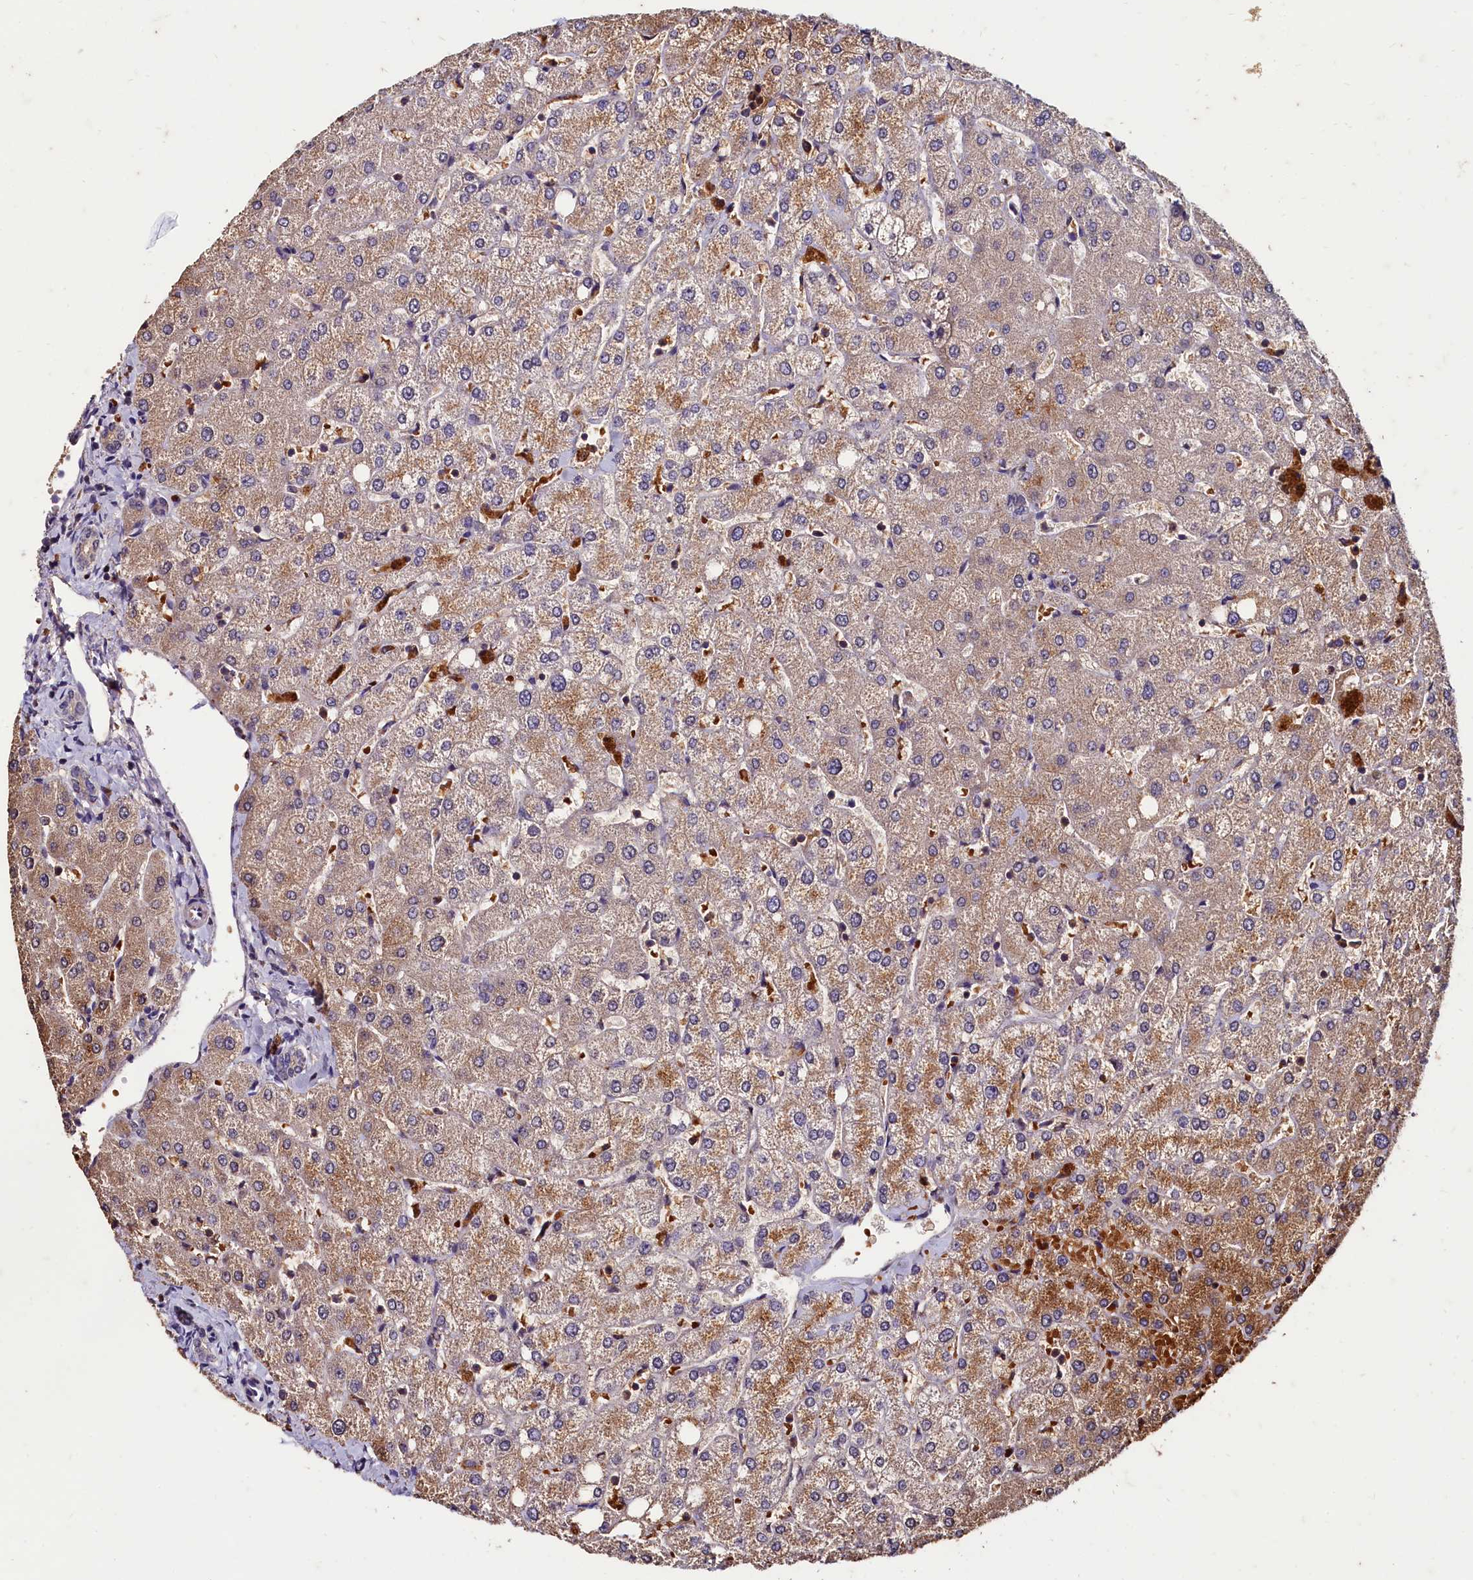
{"staining": {"intensity": "weak", "quantity": "<25%", "location": "cytoplasmic/membranous"}, "tissue": "liver", "cell_type": "Cholangiocytes", "image_type": "normal", "snomed": [{"axis": "morphology", "description": "Normal tissue, NOS"}, {"axis": "topography", "description": "Liver"}], "caption": "DAB (3,3'-diaminobenzidine) immunohistochemical staining of normal liver demonstrates no significant expression in cholangiocytes. (DAB (3,3'-diaminobenzidine) immunohistochemistry (IHC) visualized using brightfield microscopy, high magnification).", "gene": "CSTPP1", "patient": {"sex": "female", "age": 54}}